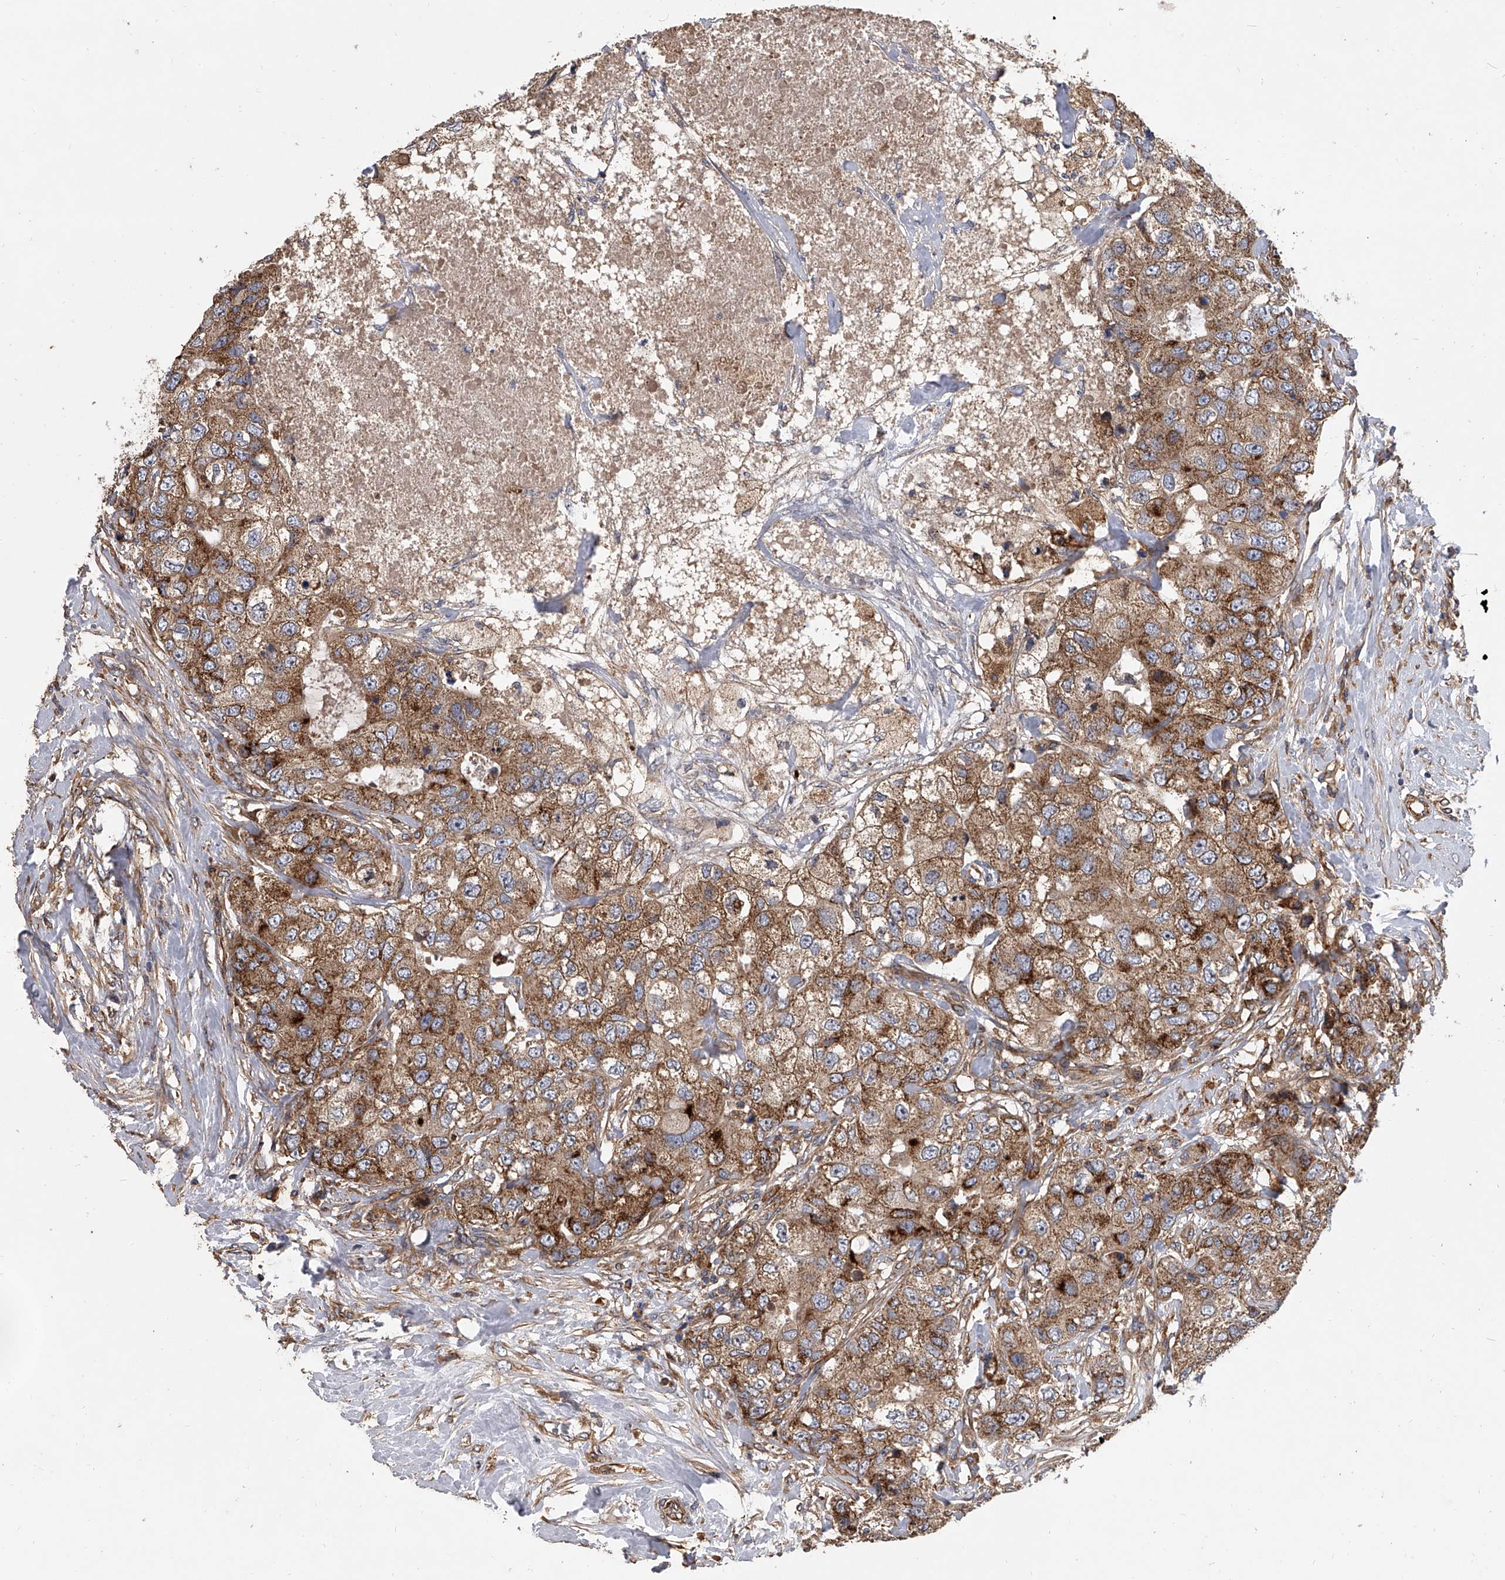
{"staining": {"intensity": "strong", "quantity": "25%-75%", "location": "cytoplasmic/membranous"}, "tissue": "breast cancer", "cell_type": "Tumor cells", "image_type": "cancer", "snomed": [{"axis": "morphology", "description": "Duct carcinoma"}, {"axis": "topography", "description": "Breast"}], "caption": "Invasive ductal carcinoma (breast) stained with DAB (3,3'-diaminobenzidine) immunohistochemistry (IHC) demonstrates high levels of strong cytoplasmic/membranous staining in about 25%-75% of tumor cells.", "gene": "EXOC4", "patient": {"sex": "female", "age": 62}}